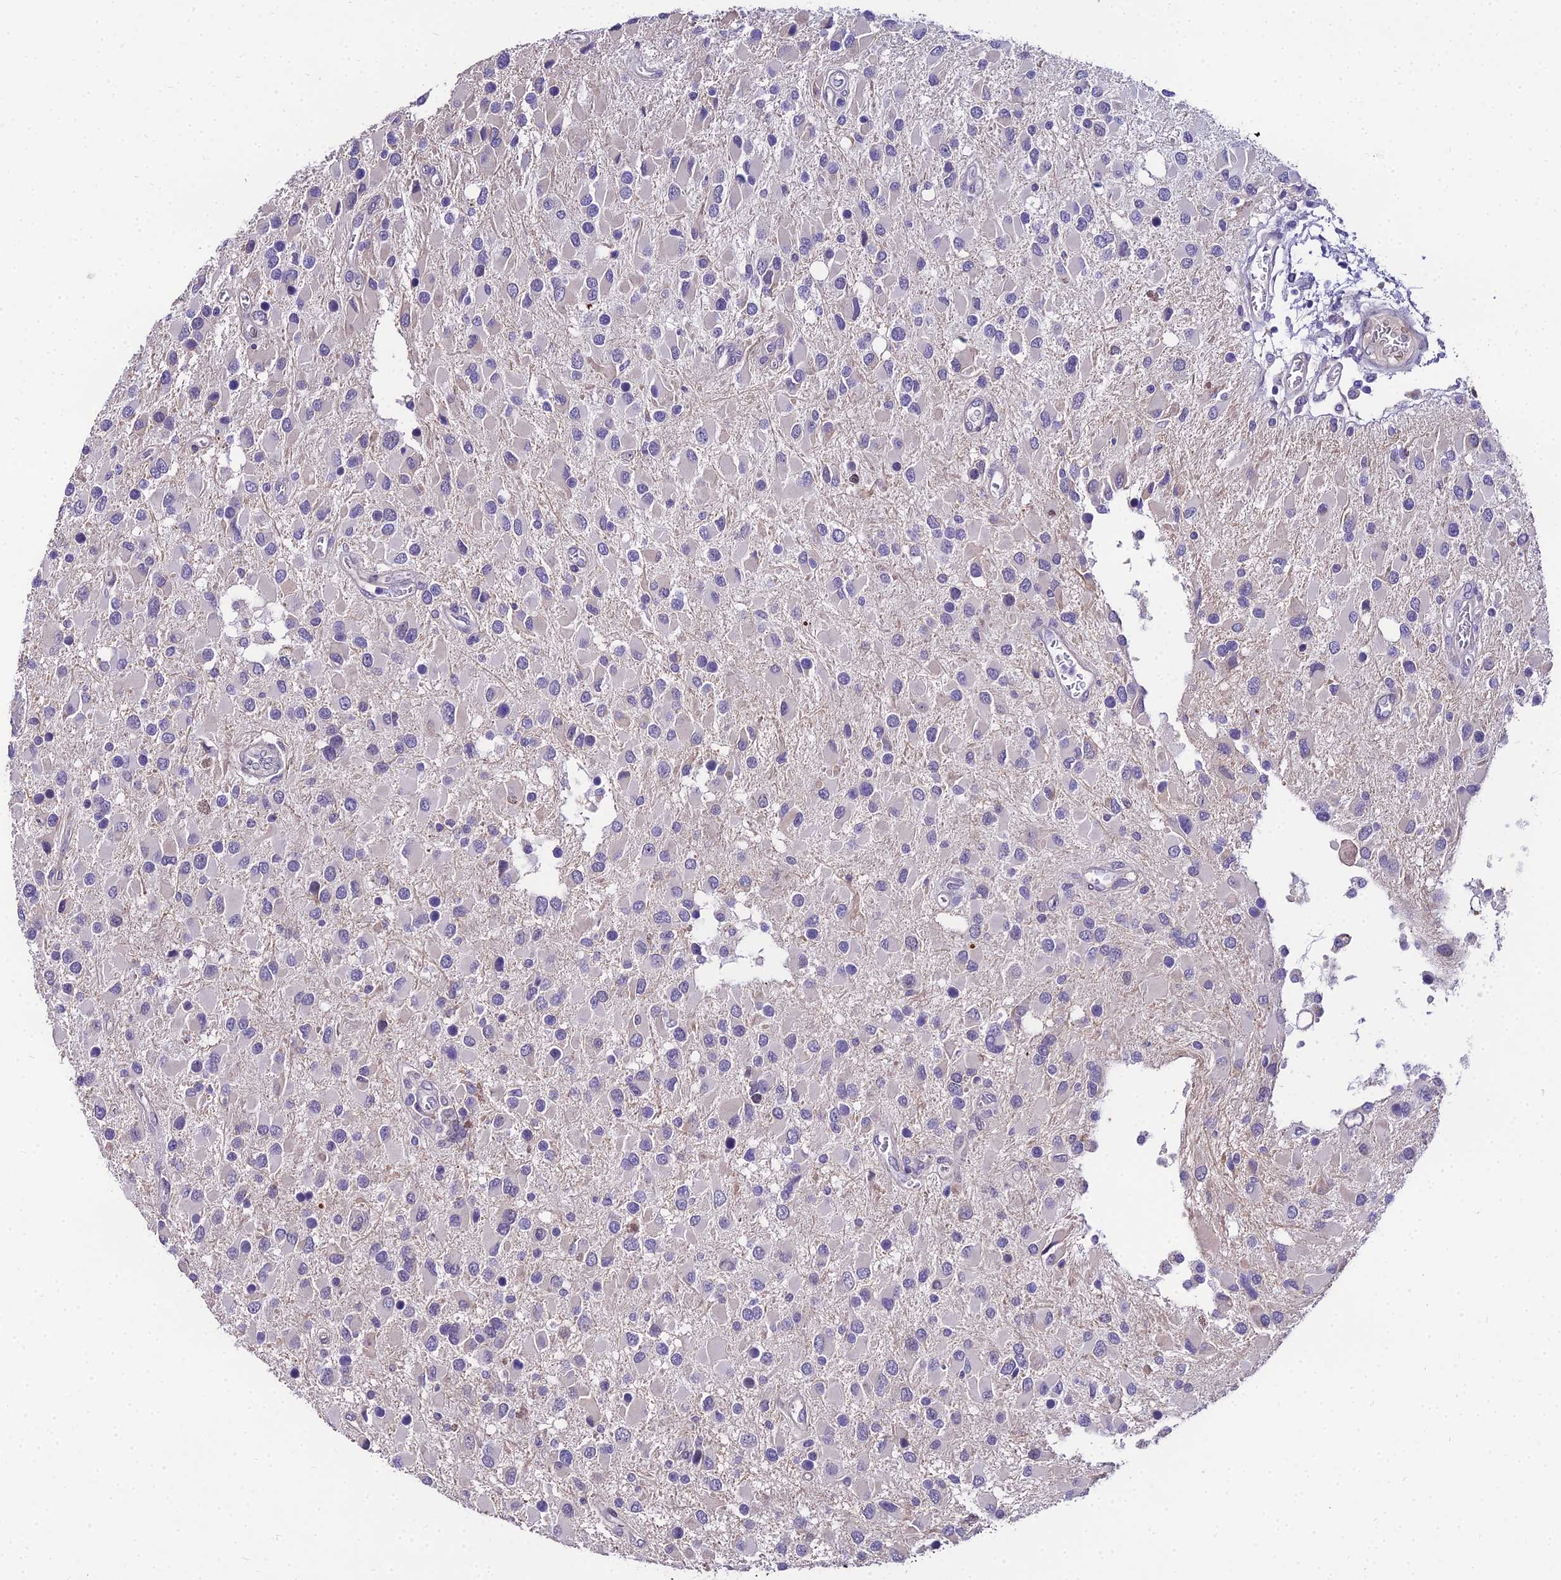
{"staining": {"intensity": "negative", "quantity": "none", "location": "none"}, "tissue": "glioma", "cell_type": "Tumor cells", "image_type": "cancer", "snomed": [{"axis": "morphology", "description": "Glioma, malignant, High grade"}, {"axis": "topography", "description": "Brain"}], "caption": "Immunohistochemistry (IHC) micrograph of glioma stained for a protein (brown), which reveals no staining in tumor cells.", "gene": "TRIML2", "patient": {"sex": "male", "age": 53}}